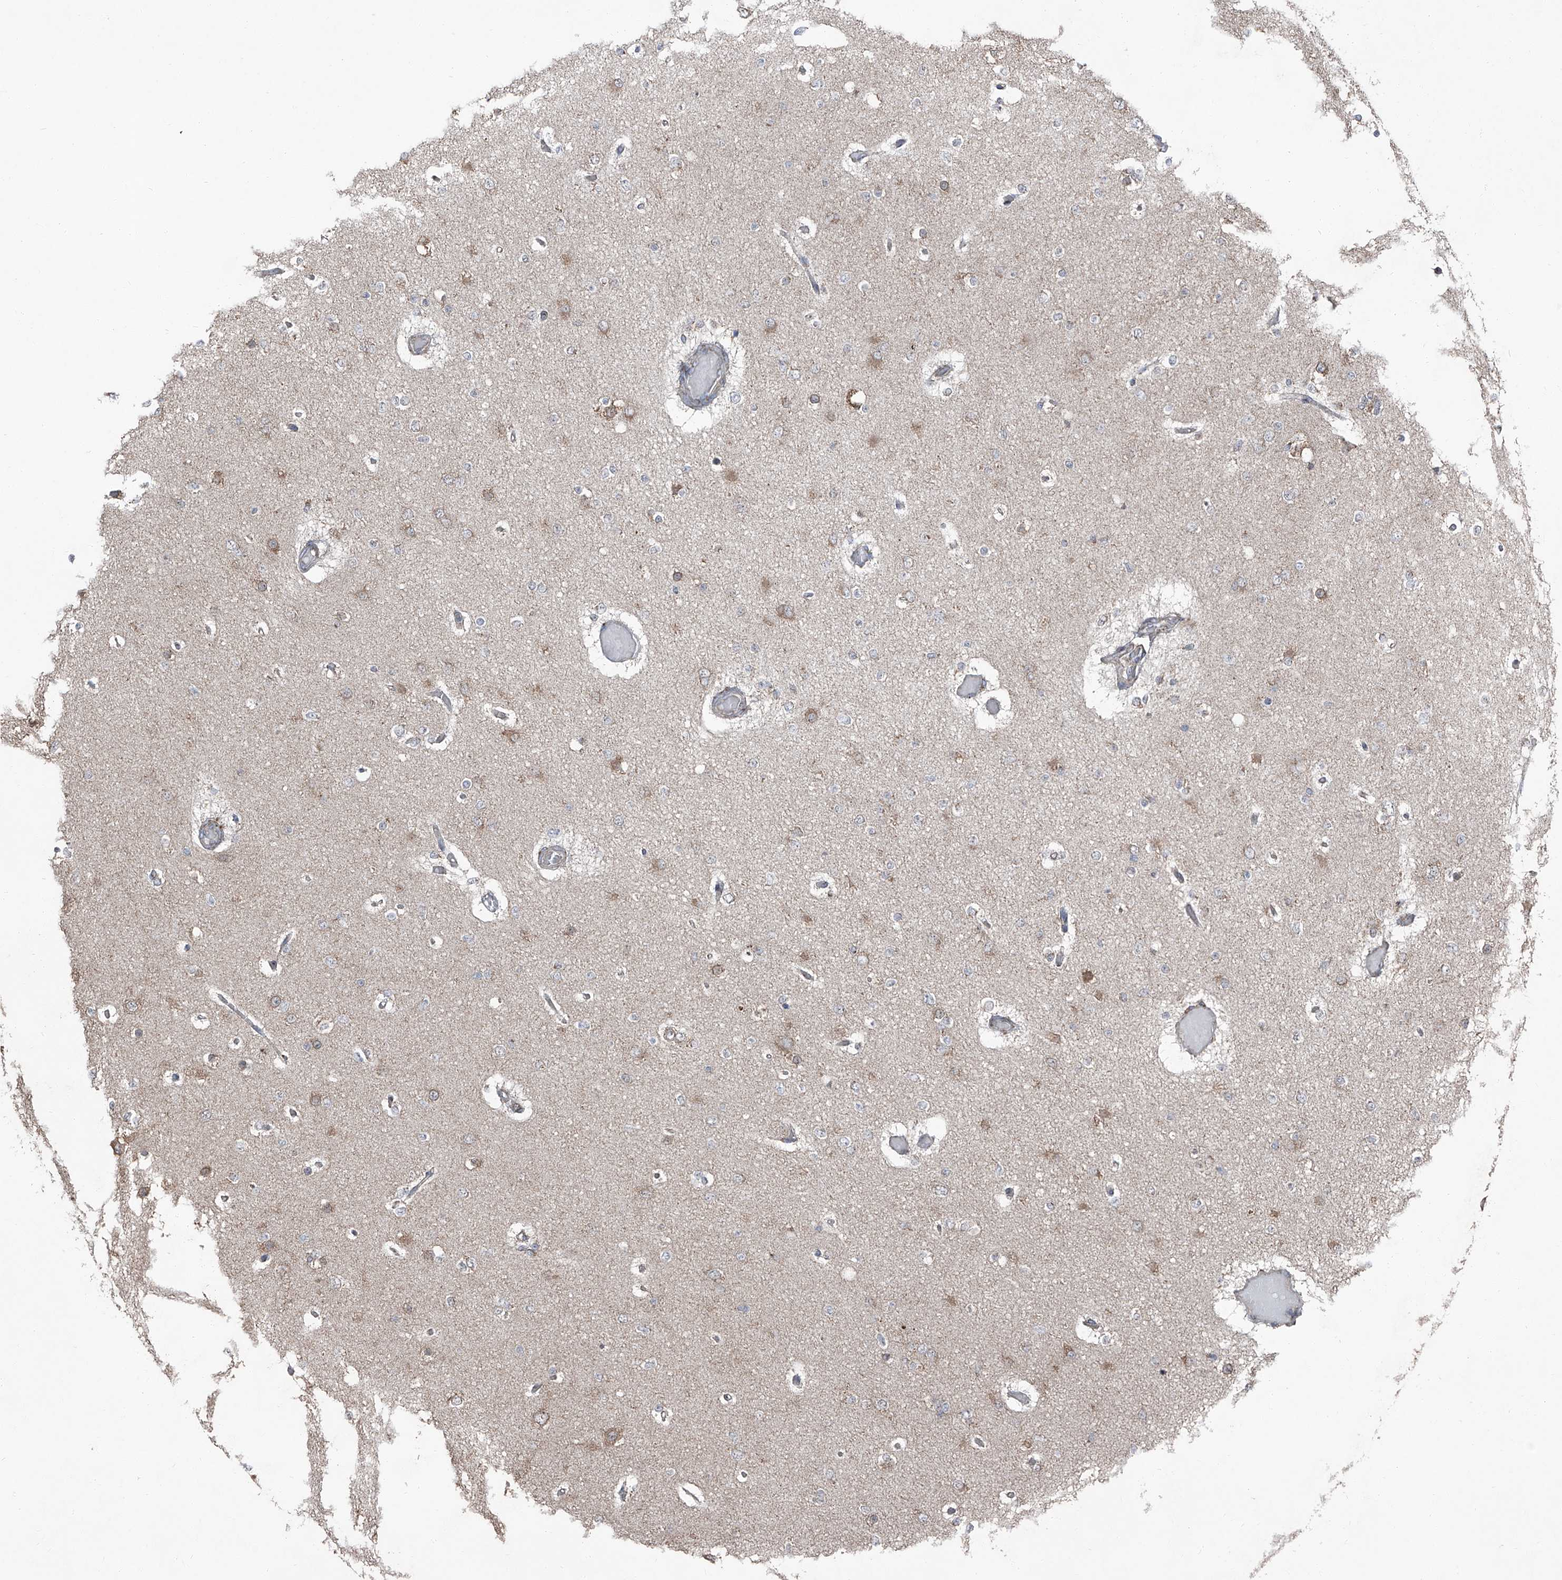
{"staining": {"intensity": "weak", "quantity": "<25%", "location": "cytoplasmic/membranous"}, "tissue": "glioma", "cell_type": "Tumor cells", "image_type": "cancer", "snomed": [{"axis": "morphology", "description": "Glioma, malignant, Low grade"}, {"axis": "topography", "description": "Brain"}], "caption": "Human glioma stained for a protein using immunohistochemistry shows no staining in tumor cells.", "gene": "LIMK1", "patient": {"sex": "female", "age": 22}}